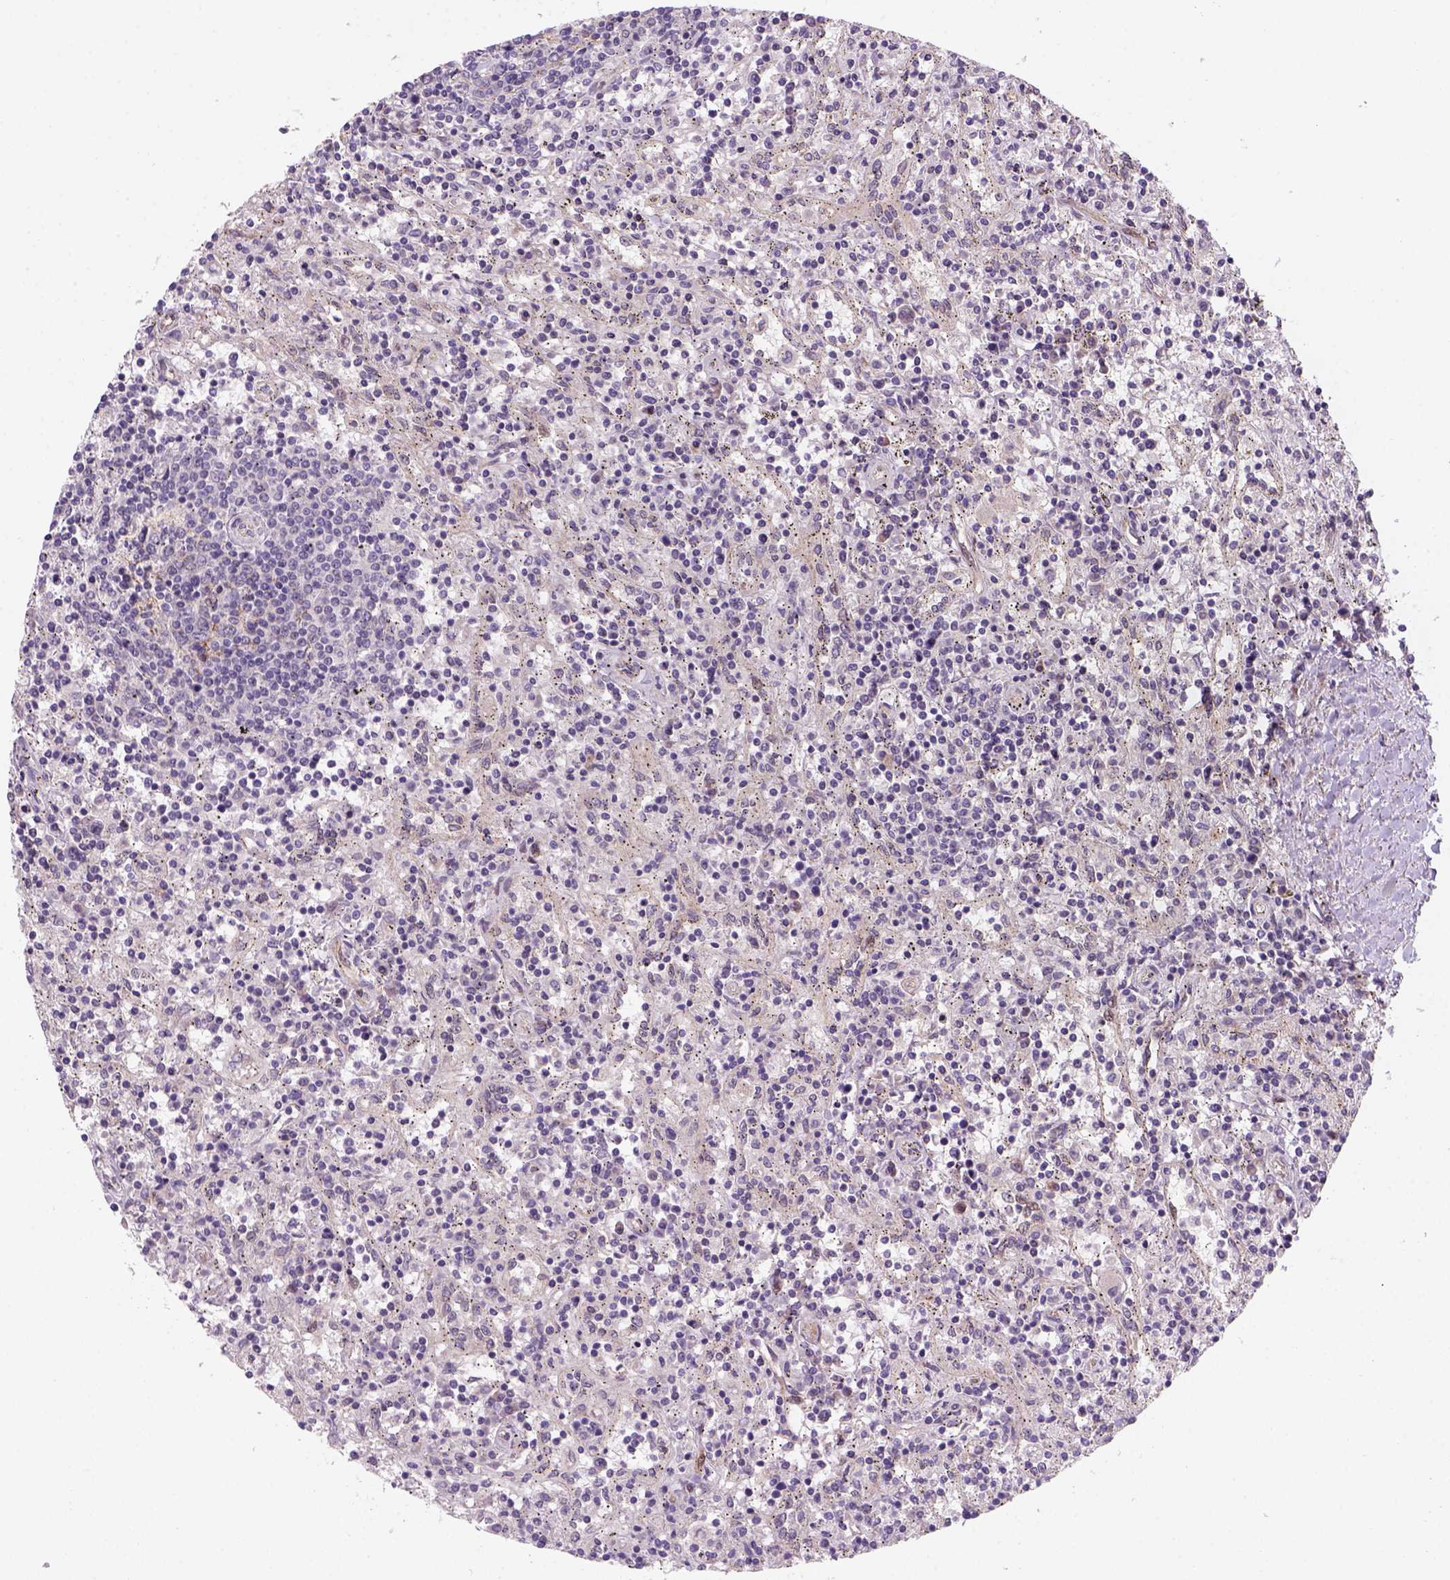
{"staining": {"intensity": "negative", "quantity": "none", "location": "none"}, "tissue": "lymphoma", "cell_type": "Tumor cells", "image_type": "cancer", "snomed": [{"axis": "morphology", "description": "Malignant lymphoma, non-Hodgkin's type, Low grade"}, {"axis": "topography", "description": "Spleen"}], "caption": "DAB immunohistochemical staining of low-grade malignant lymphoma, non-Hodgkin's type demonstrates no significant staining in tumor cells.", "gene": "VSTM5", "patient": {"sex": "male", "age": 62}}